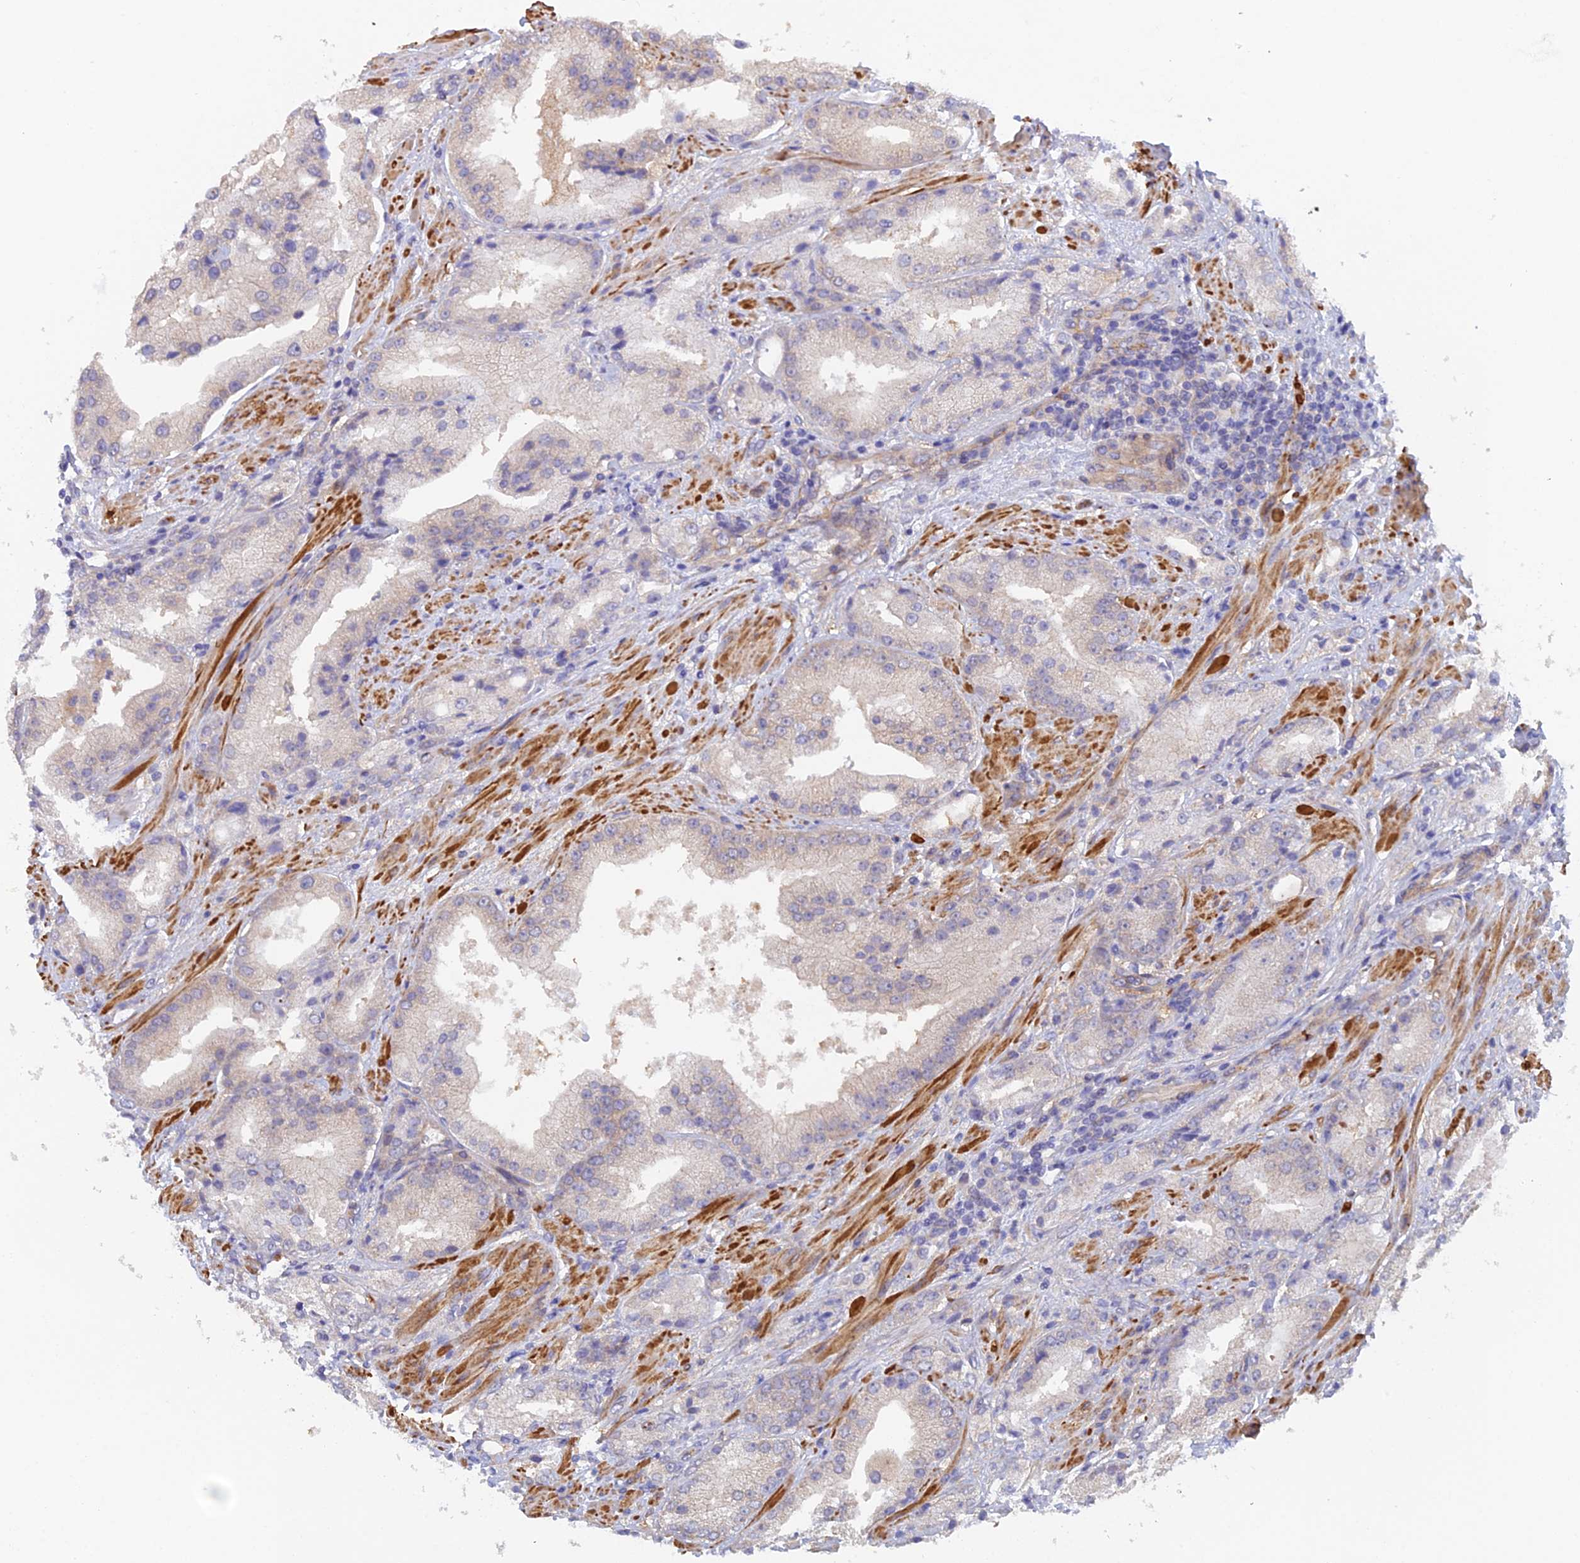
{"staining": {"intensity": "negative", "quantity": "none", "location": "none"}, "tissue": "prostate cancer", "cell_type": "Tumor cells", "image_type": "cancer", "snomed": [{"axis": "morphology", "description": "Adenocarcinoma, Low grade"}, {"axis": "topography", "description": "Prostate"}], "caption": "IHC micrograph of human prostate cancer (adenocarcinoma (low-grade)) stained for a protein (brown), which demonstrates no staining in tumor cells.", "gene": "FZR1", "patient": {"sex": "male", "age": 67}}